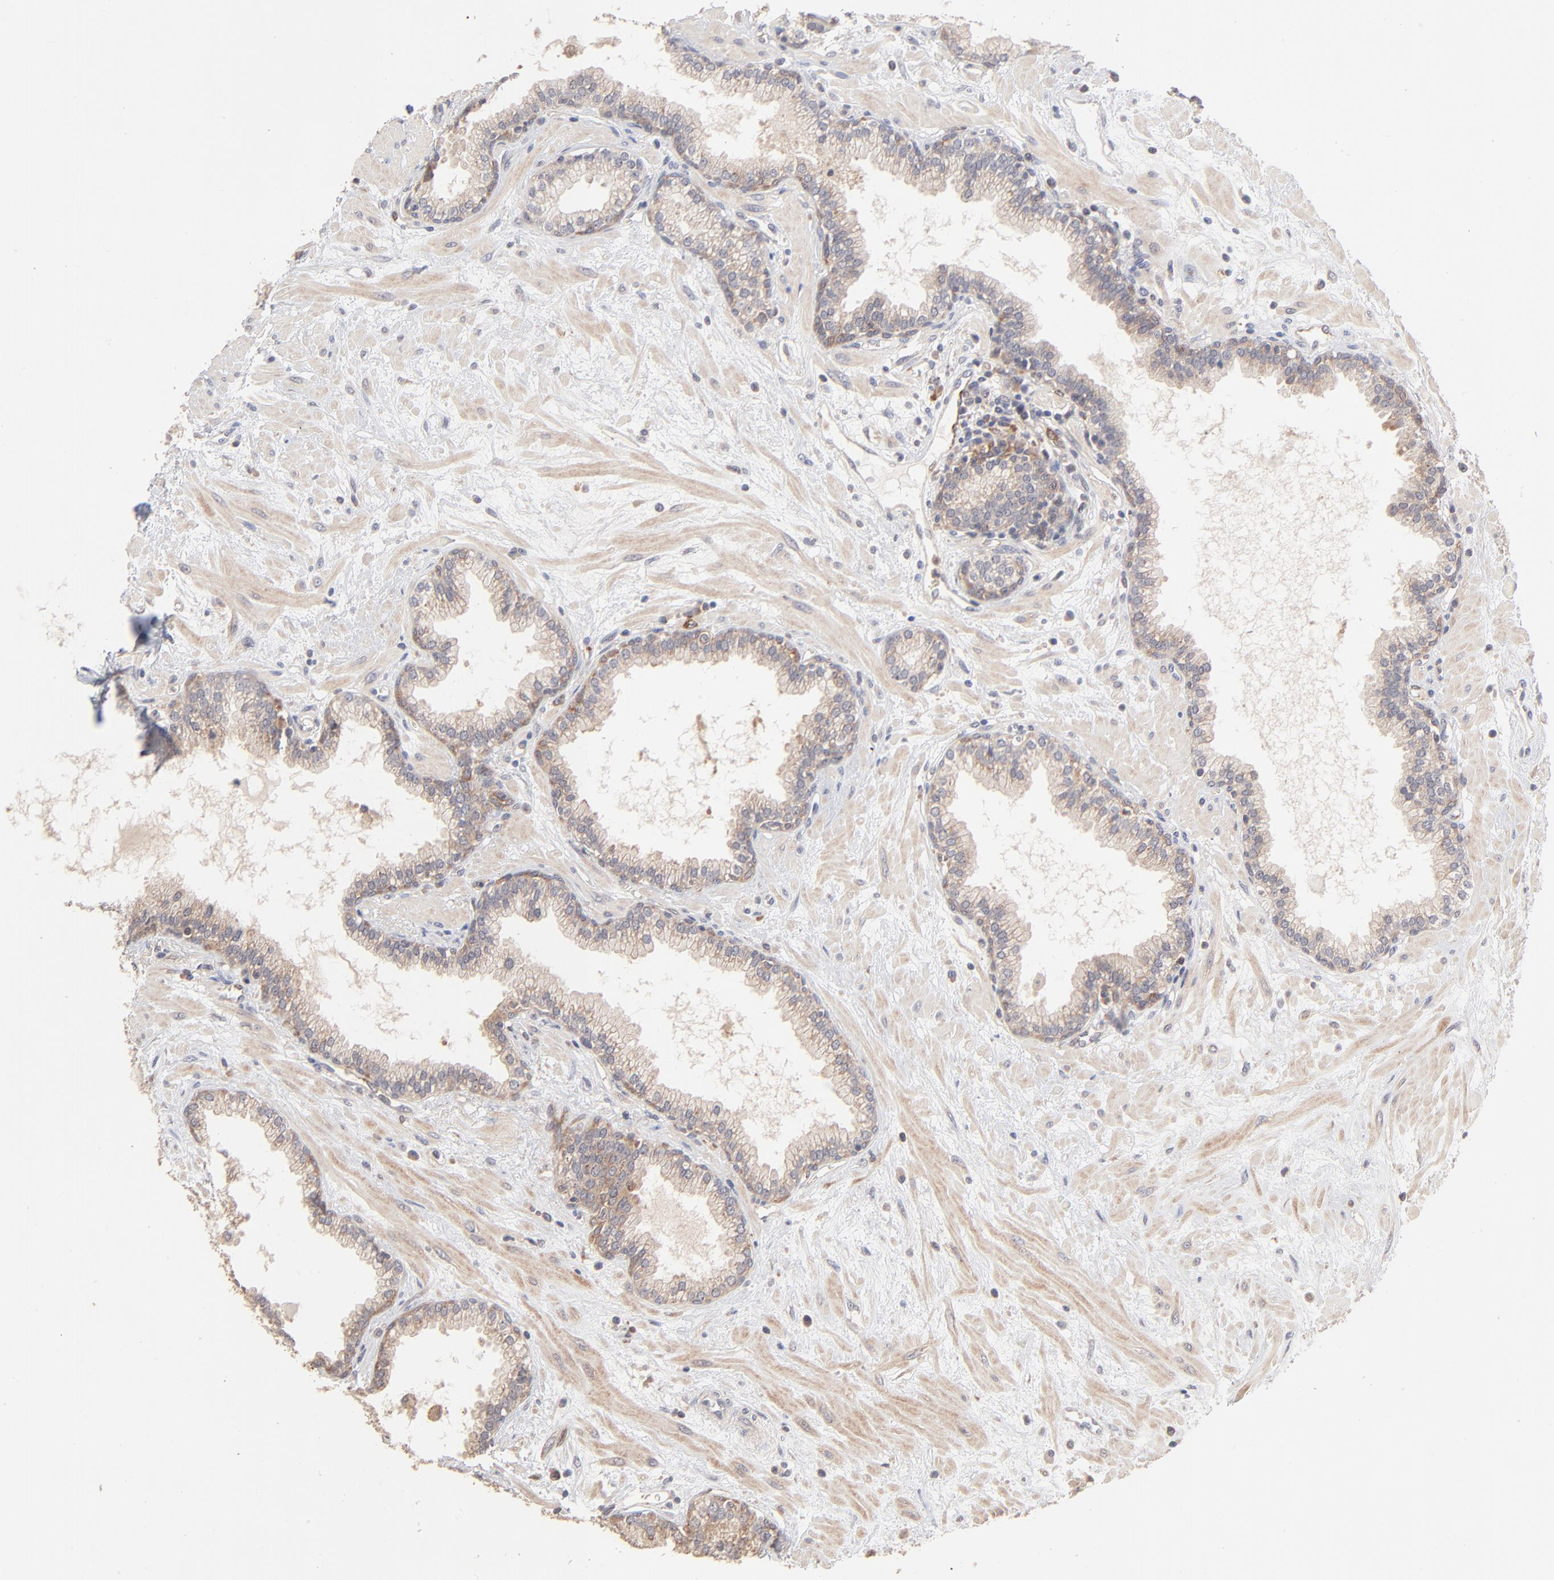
{"staining": {"intensity": "weak", "quantity": ">75%", "location": "cytoplasmic/membranous"}, "tissue": "prostate", "cell_type": "Glandular cells", "image_type": "normal", "snomed": [{"axis": "morphology", "description": "Normal tissue, NOS"}, {"axis": "topography", "description": "Prostate"}], "caption": "Protein expression analysis of benign prostate shows weak cytoplasmic/membranous expression in approximately >75% of glandular cells.", "gene": "IVNS1ABP", "patient": {"sex": "male", "age": 64}}